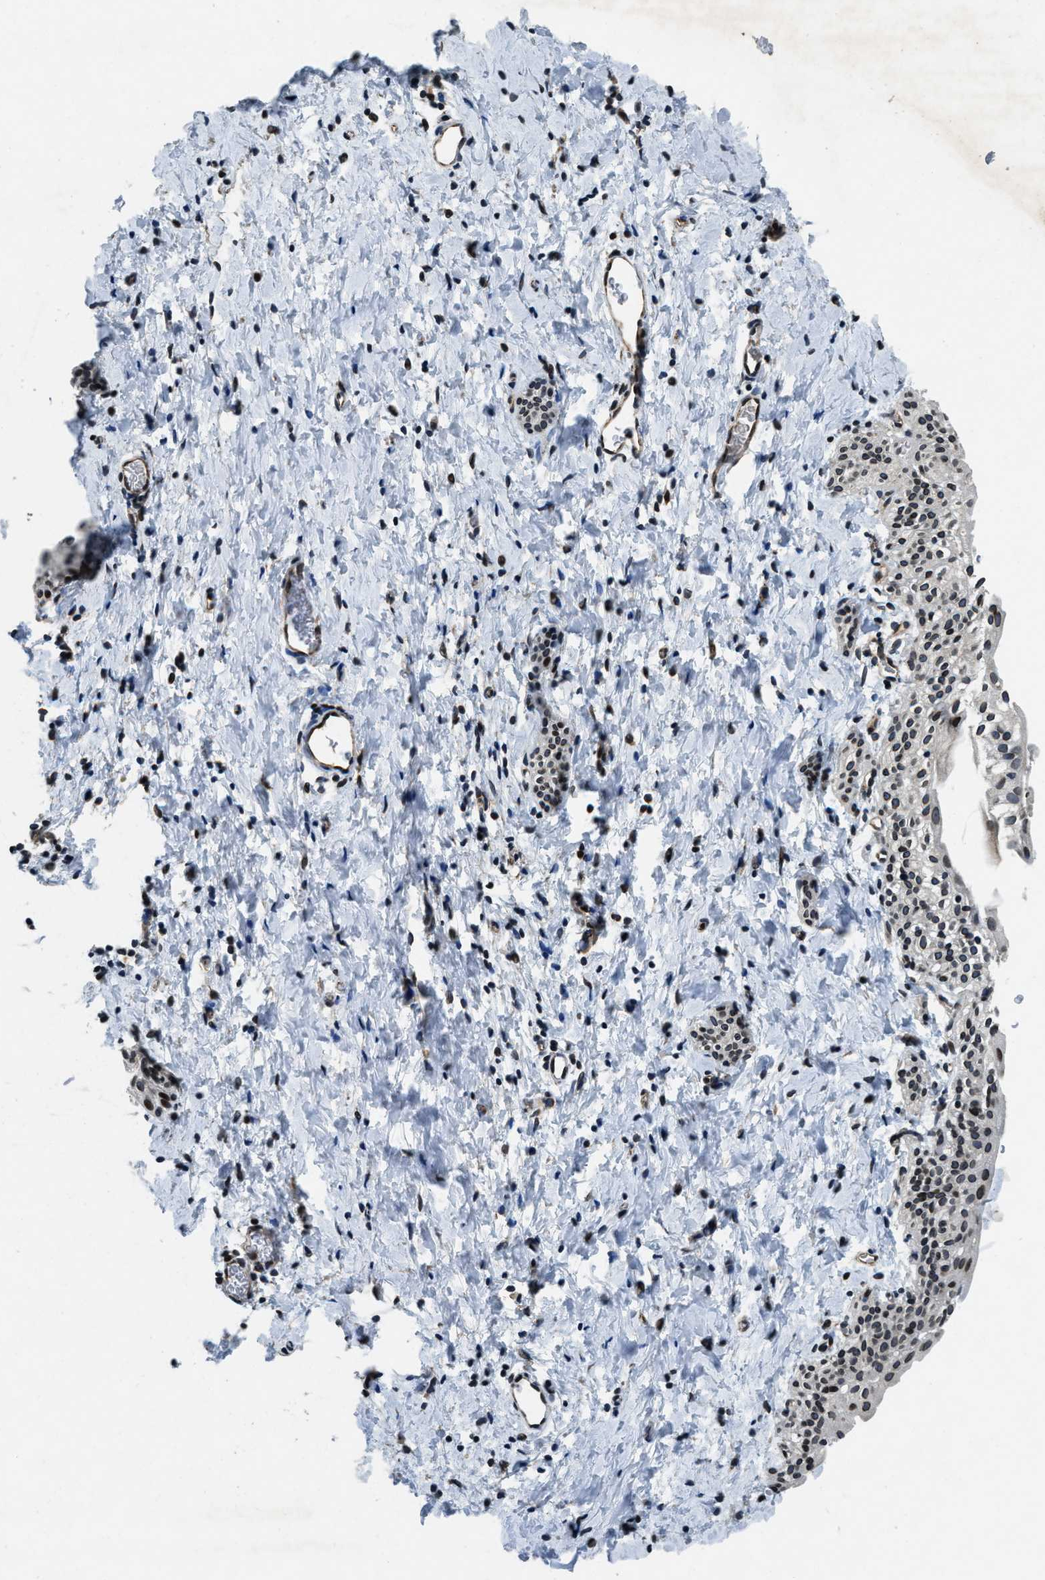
{"staining": {"intensity": "moderate", "quantity": "25%-75%", "location": "nuclear"}, "tissue": "smooth muscle", "cell_type": "Smooth muscle cells", "image_type": "normal", "snomed": [{"axis": "morphology", "description": "Normal tissue, NOS"}, {"axis": "topography", "description": "Smooth muscle"}], "caption": "Human smooth muscle stained with a brown dye displays moderate nuclear positive positivity in approximately 25%-75% of smooth muscle cells.", "gene": "ZC3HC1", "patient": {"sex": "male", "age": 16}}